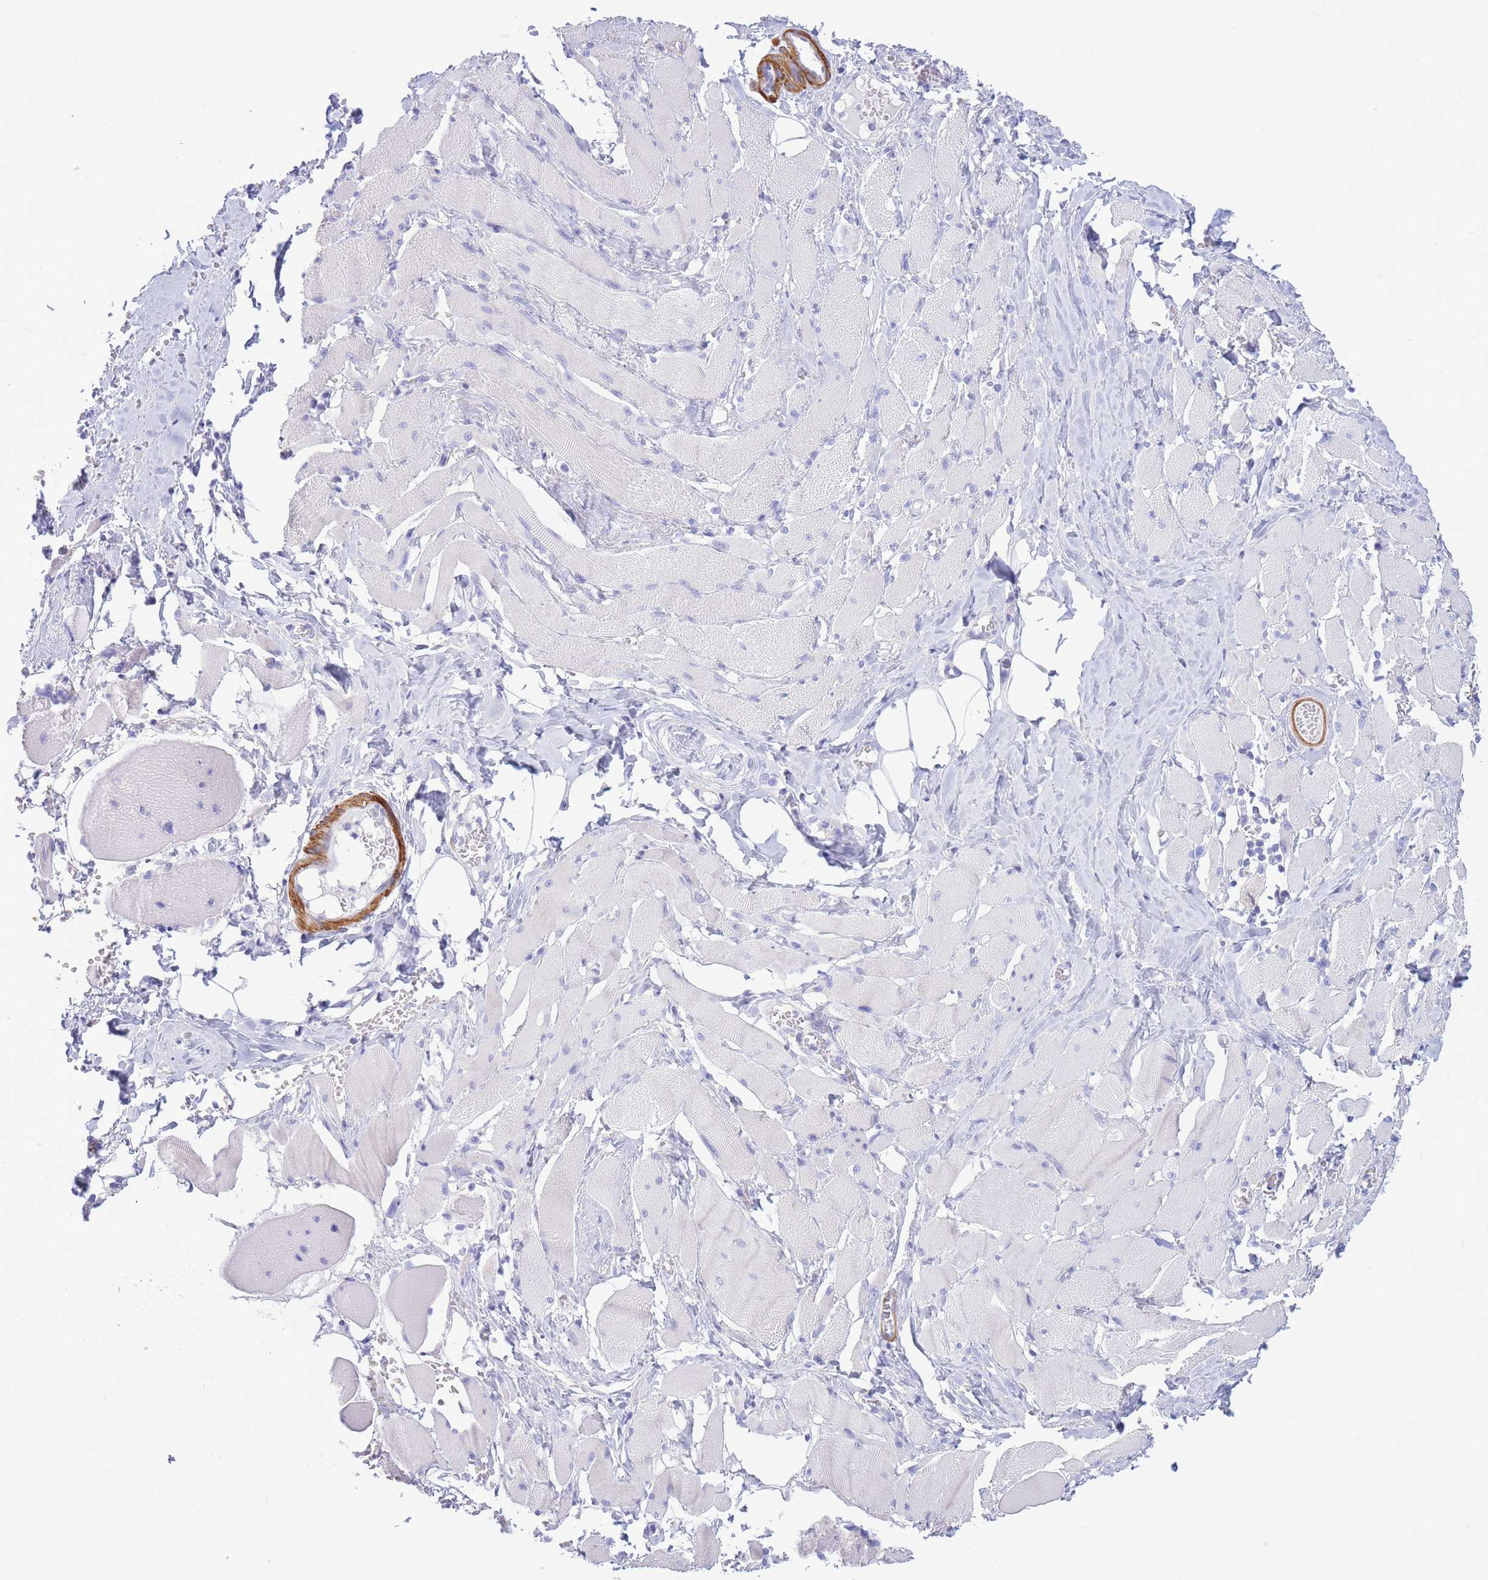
{"staining": {"intensity": "negative", "quantity": "none", "location": "none"}, "tissue": "skeletal muscle", "cell_type": "Myocytes", "image_type": "normal", "snomed": [{"axis": "morphology", "description": "Normal tissue, NOS"}, {"axis": "morphology", "description": "Basal cell carcinoma"}, {"axis": "topography", "description": "Skeletal muscle"}], "caption": "IHC of unremarkable skeletal muscle reveals no expression in myocytes. (IHC, brightfield microscopy, high magnification).", "gene": "VWA8", "patient": {"sex": "female", "age": 64}}